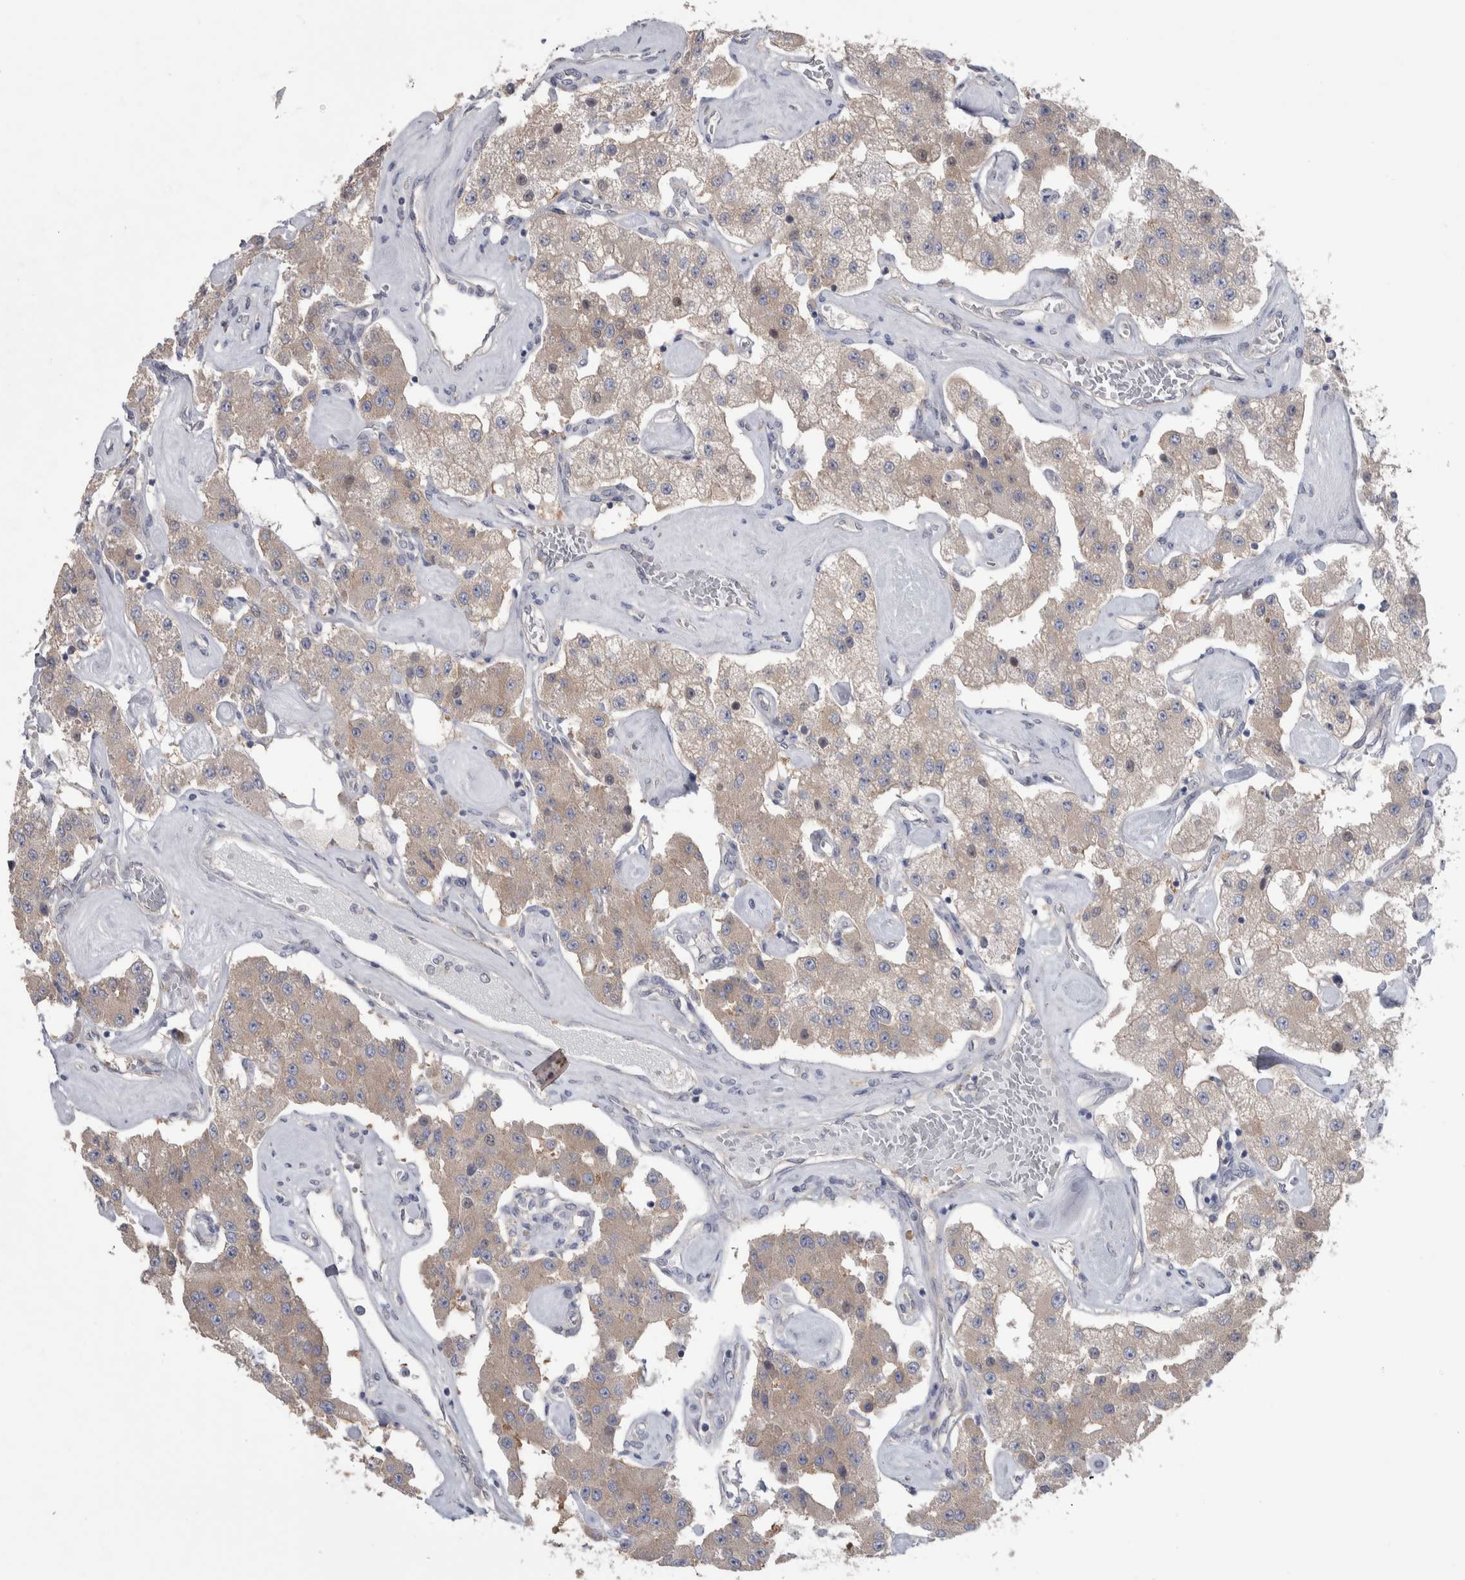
{"staining": {"intensity": "weak", "quantity": ">75%", "location": "cytoplasmic/membranous"}, "tissue": "carcinoid", "cell_type": "Tumor cells", "image_type": "cancer", "snomed": [{"axis": "morphology", "description": "Carcinoid, malignant, NOS"}, {"axis": "topography", "description": "Pancreas"}], "caption": "Human carcinoid stained with a protein marker displays weak staining in tumor cells.", "gene": "GPHN", "patient": {"sex": "male", "age": 41}}